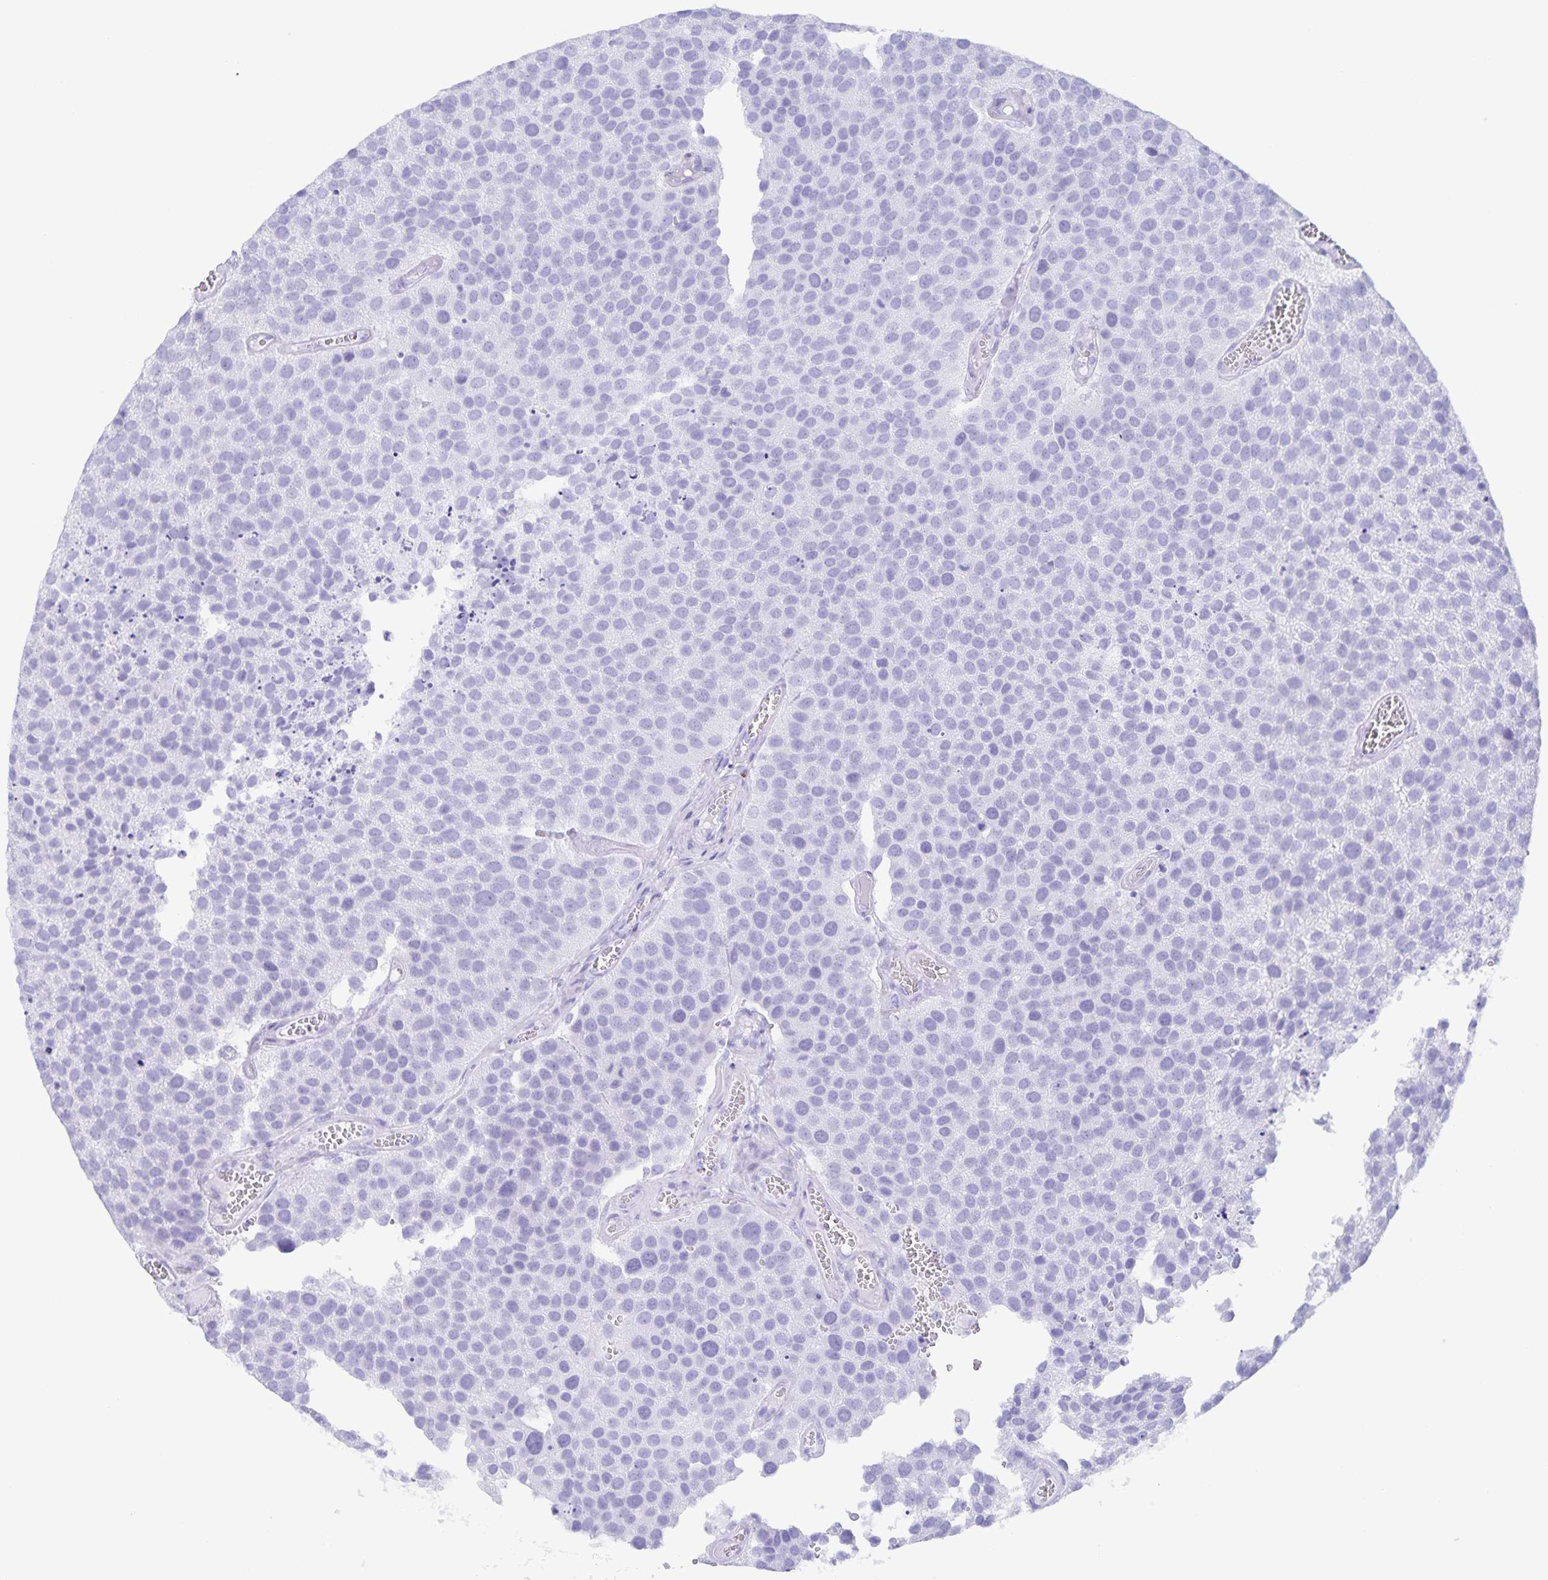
{"staining": {"intensity": "negative", "quantity": "none", "location": "none"}, "tissue": "urothelial cancer", "cell_type": "Tumor cells", "image_type": "cancer", "snomed": [{"axis": "morphology", "description": "Urothelial carcinoma, Low grade"}, {"axis": "topography", "description": "Urinary bladder"}], "caption": "Low-grade urothelial carcinoma stained for a protein using immunohistochemistry demonstrates no positivity tumor cells.", "gene": "AQP4", "patient": {"sex": "female", "age": 69}}